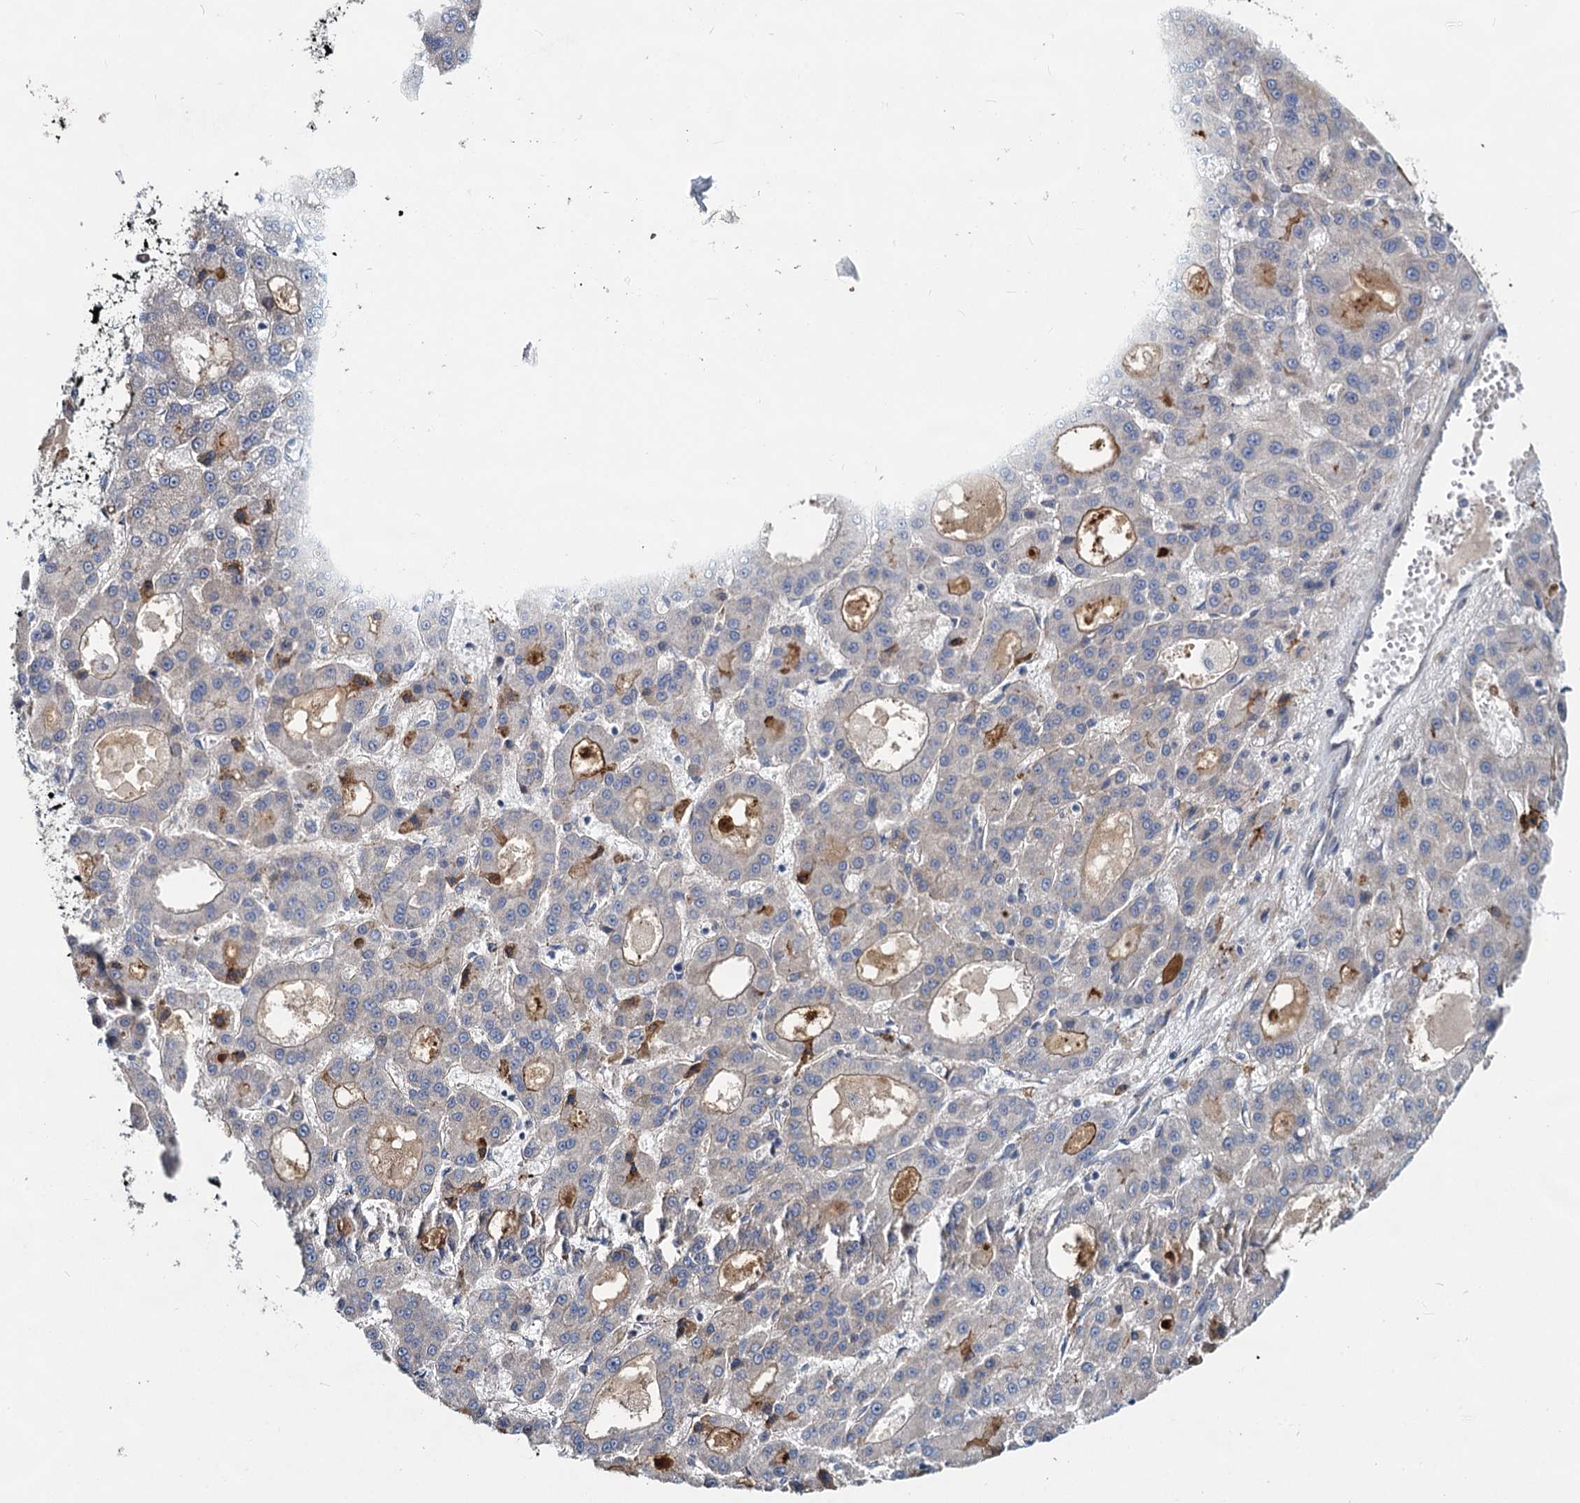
{"staining": {"intensity": "moderate", "quantity": "<25%", "location": "cytoplasmic/membranous"}, "tissue": "liver cancer", "cell_type": "Tumor cells", "image_type": "cancer", "snomed": [{"axis": "morphology", "description": "Carcinoma, Hepatocellular, NOS"}, {"axis": "topography", "description": "Liver"}], "caption": "Protein expression analysis of human hepatocellular carcinoma (liver) reveals moderate cytoplasmic/membranous expression in about <25% of tumor cells.", "gene": "DCUN1D2", "patient": {"sex": "male", "age": 70}}